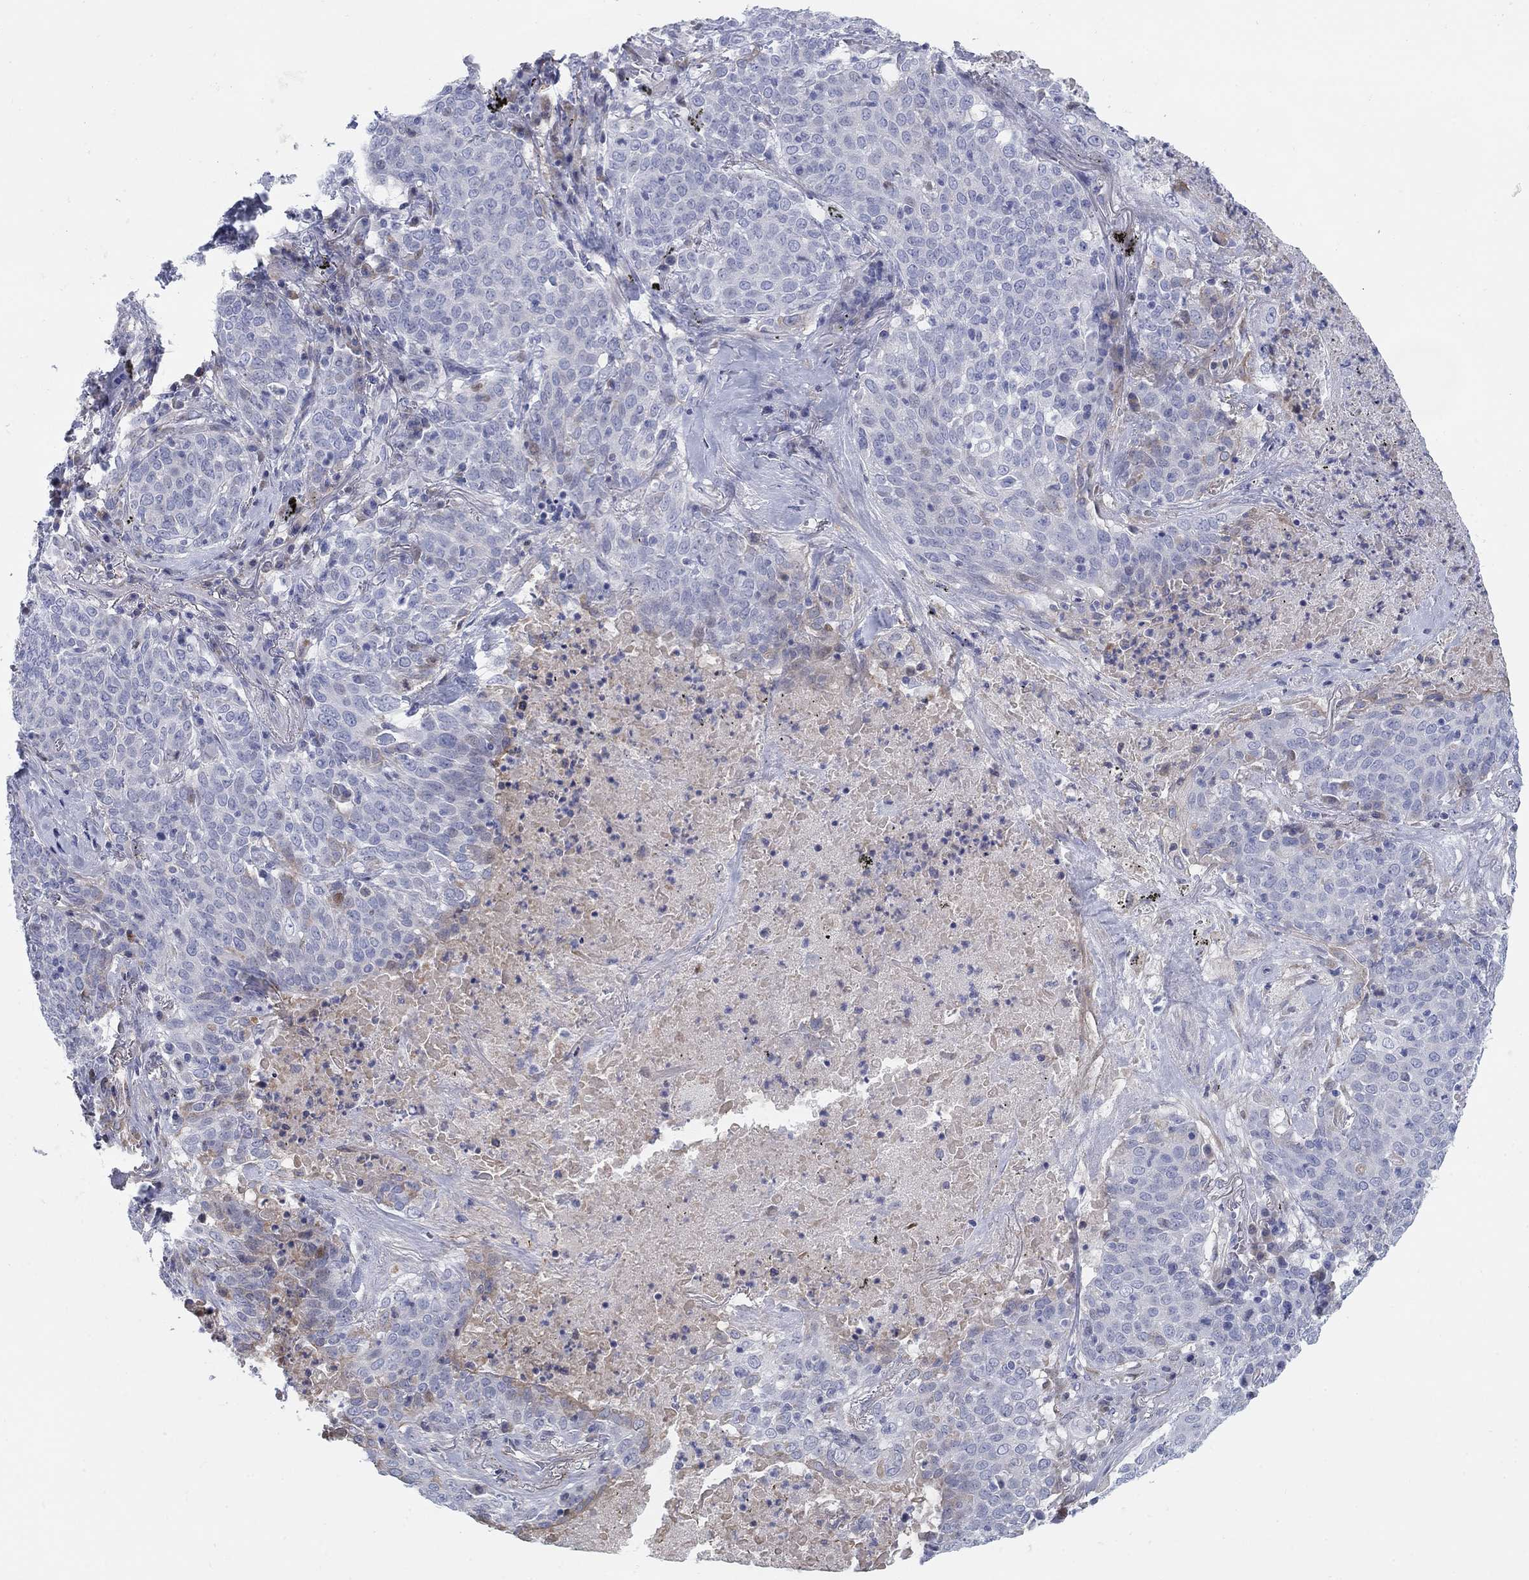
{"staining": {"intensity": "negative", "quantity": "none", "location": "none"}, "tissue": "lung cancer", "cell_type": "Tumor cells", "image_type": "cancer", "snomed": [{"axis": "morphology", "description": "Squamous cell carcinoma, NOS"}, {"axis": "topography", "description": "Lung"}], "caption": "DAB immunohistochemical staining of lung squamous cell carcinoma displays no significant staining in tumor cells. The staining is performed using DAB brown chromogen with nuclei counter-stained in using hematoxylin.", "gene": "HEATR4", "patient": {"sex": "male", "age": 82}}